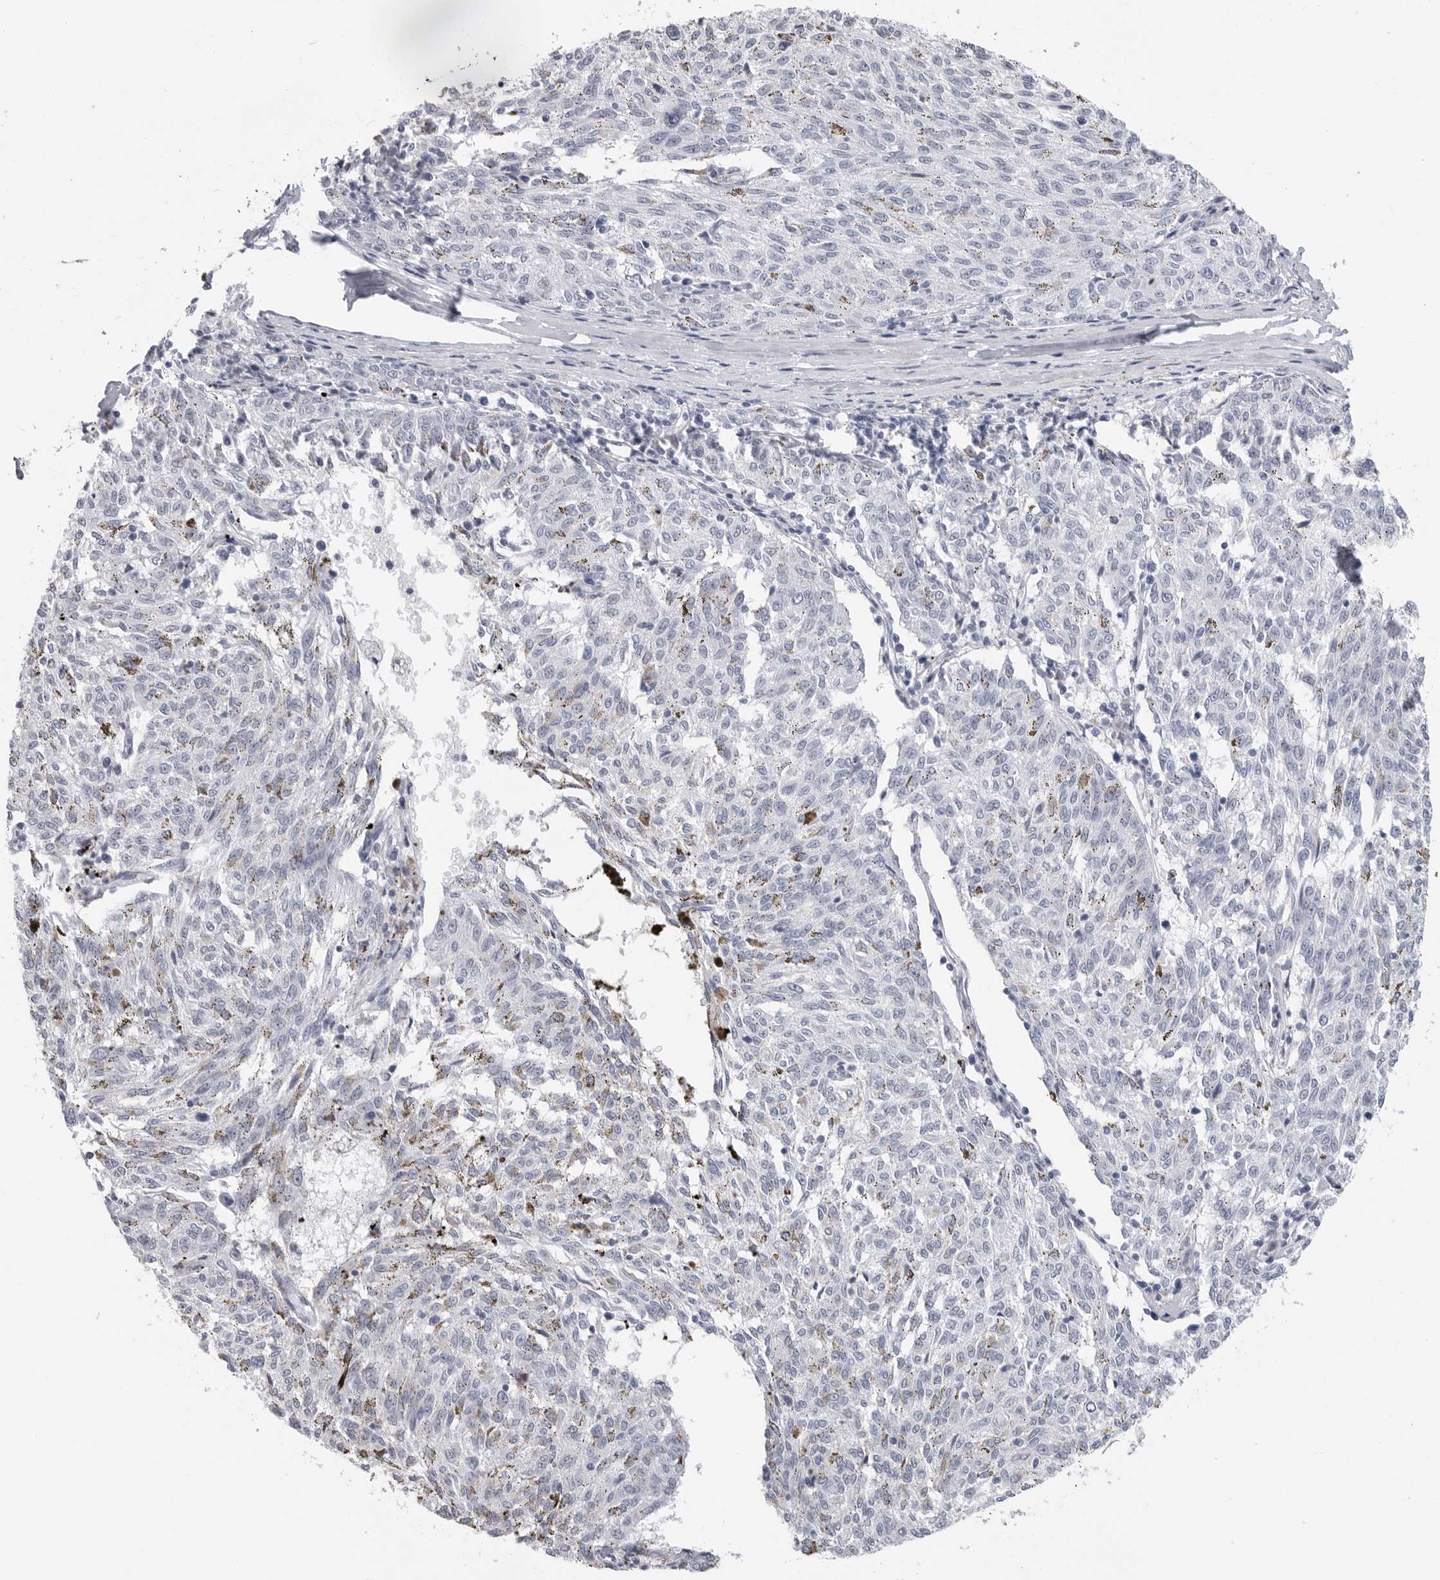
{"staining": {"intensity": "negative", "quantity": "none", "location": "none"}, "tissue": "melanoma", "cell_type": "Tumor cells", "image_type": "cancer", "snomed": [{"axis": "morphology", "description": "Malignant melanoma, NOS"}, {"axis": "topography", "description": "Skin"}], "caption": "Malignant melanoma stained for a protein using immunohistochemistry (IHC) exhibits no staining tumor cells.", "gene": "PGA3", "patient": {"sex": "female", "age": 72}}